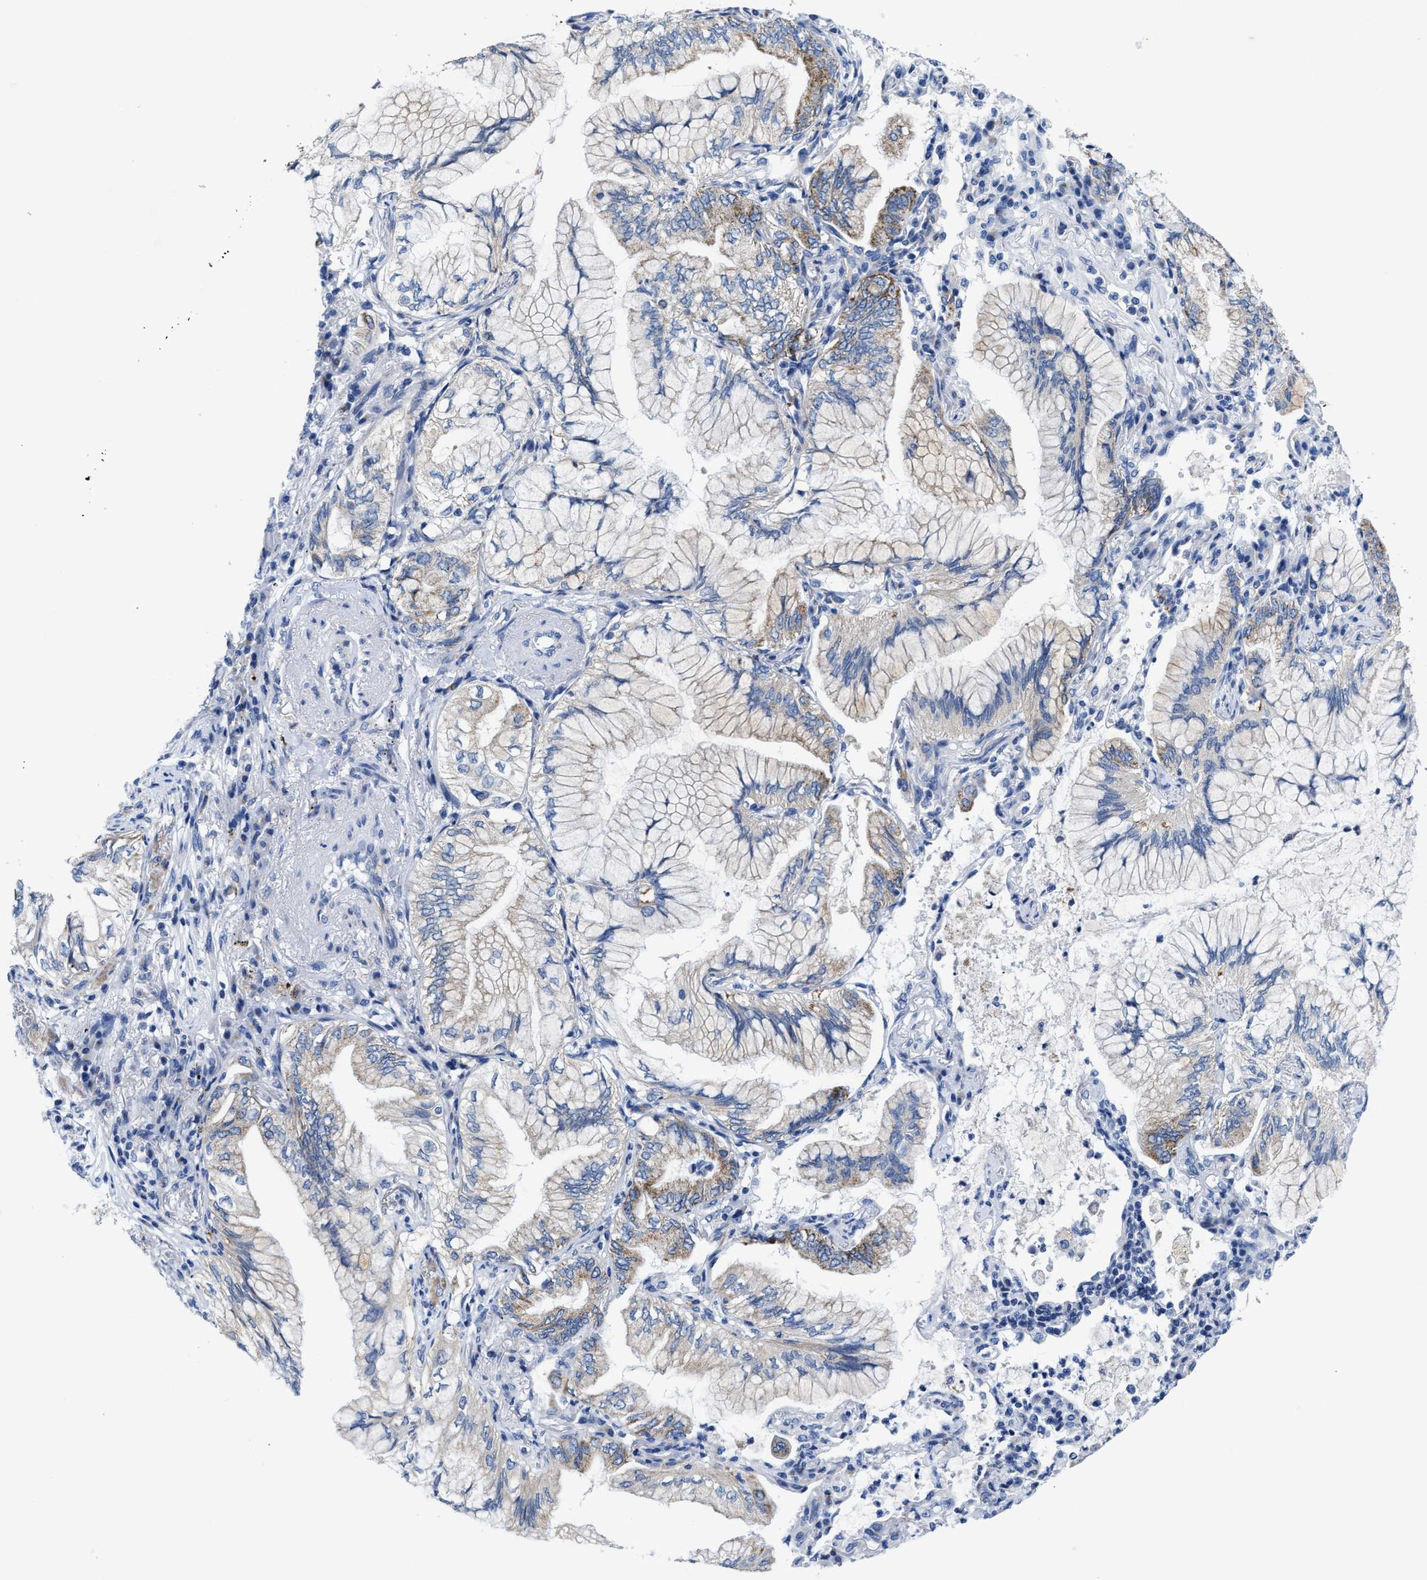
{"staining": {"intensity": "moderate", "quantity": "<25%", "location": "cytoplasmic/membranous"}, "tissue": "lung cancer", "cell_type": "Tumor cells", "image_type": "cancer", "snomed": [{"axis": "morphology", "description": "Adenocarcinoma, NOS"}, {"axis": "topography", "description": "Lung"}], "caption": "Human lung adenocarcinoma stained with a protein marker reveals moderate staining in tumor cells.", "gene": "TBRG4", "patient": {"sex": "female", "age": 70}}